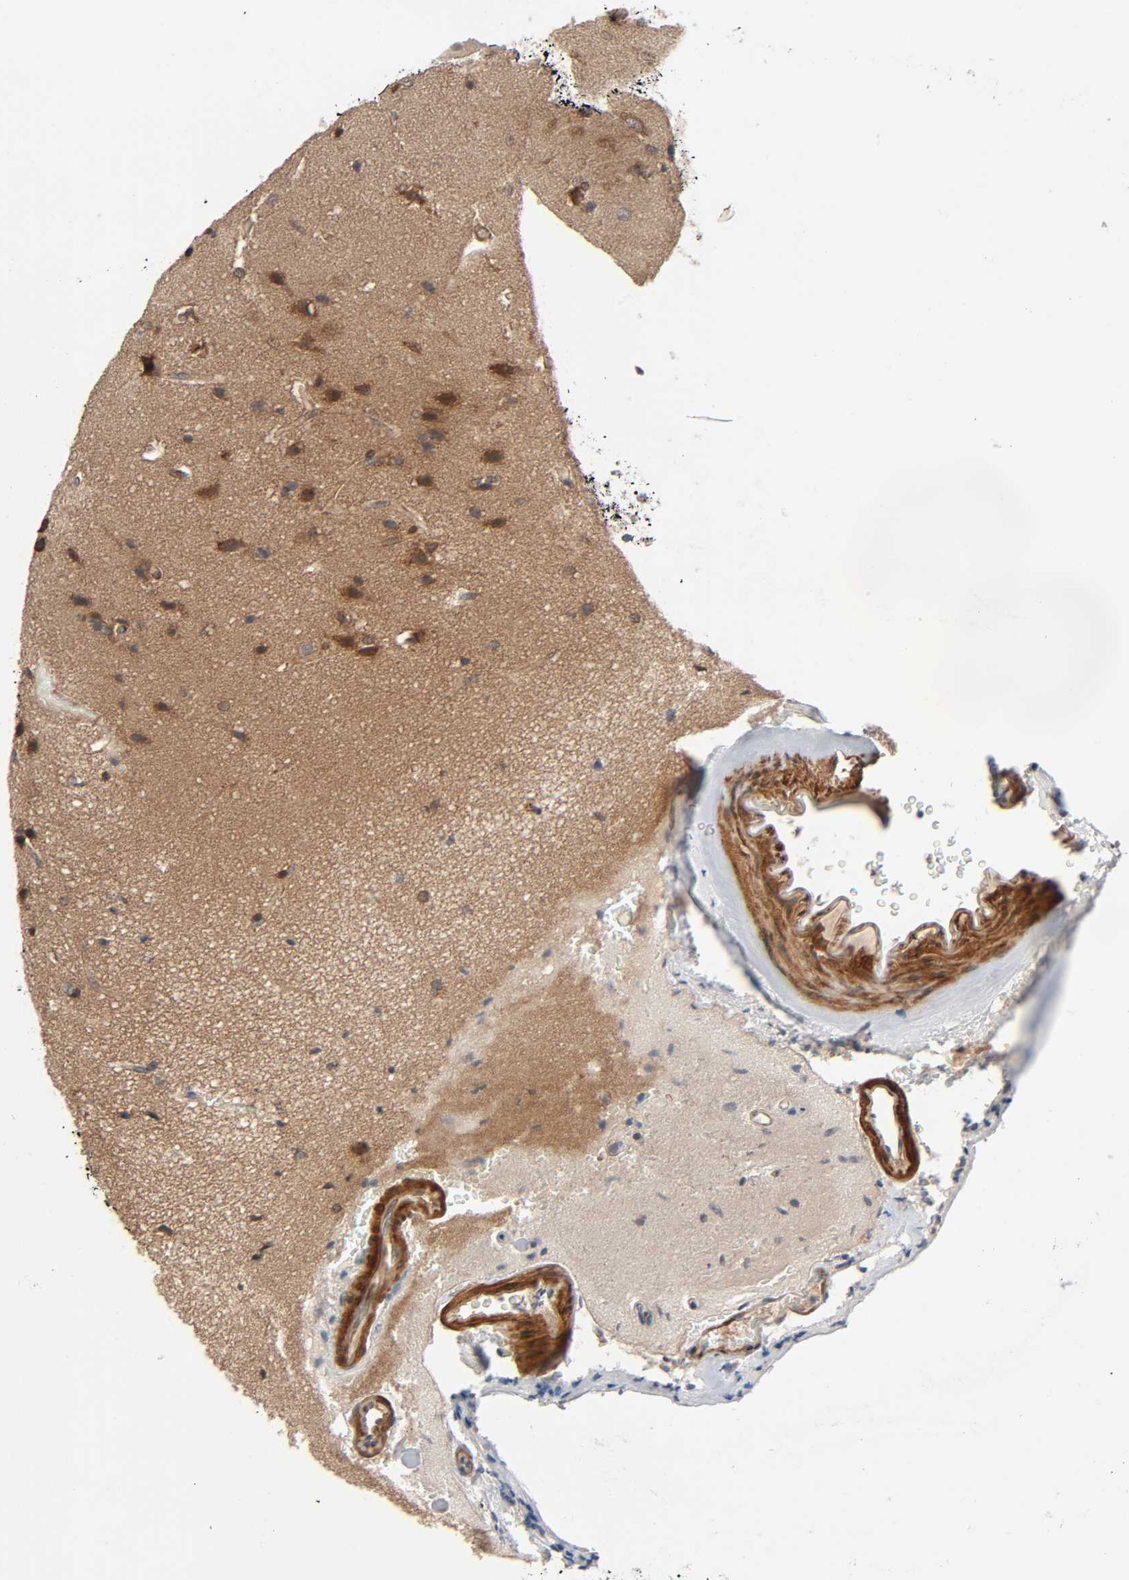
{"staining": {"intensity": "strong", "quantity": "25%-75%", "location": "cytoplasmic/membranous"}, "tissue": "glioma", "cell_type": "Tumor cells", "image_type": "cancer", "snomed": [{"axis": "morphology", "description": "Glioma, malignant, Low grade"}, {"axis": "topography", "description": "Cerebral cortex"}], "caption": "This is an image of immunohistochemistry staining of glioma, which shows strong expression in the cytoplasmic/membranous of tumor cells.", "gene": "PTK2", "patient": {"sex": "female", "age": 47}}